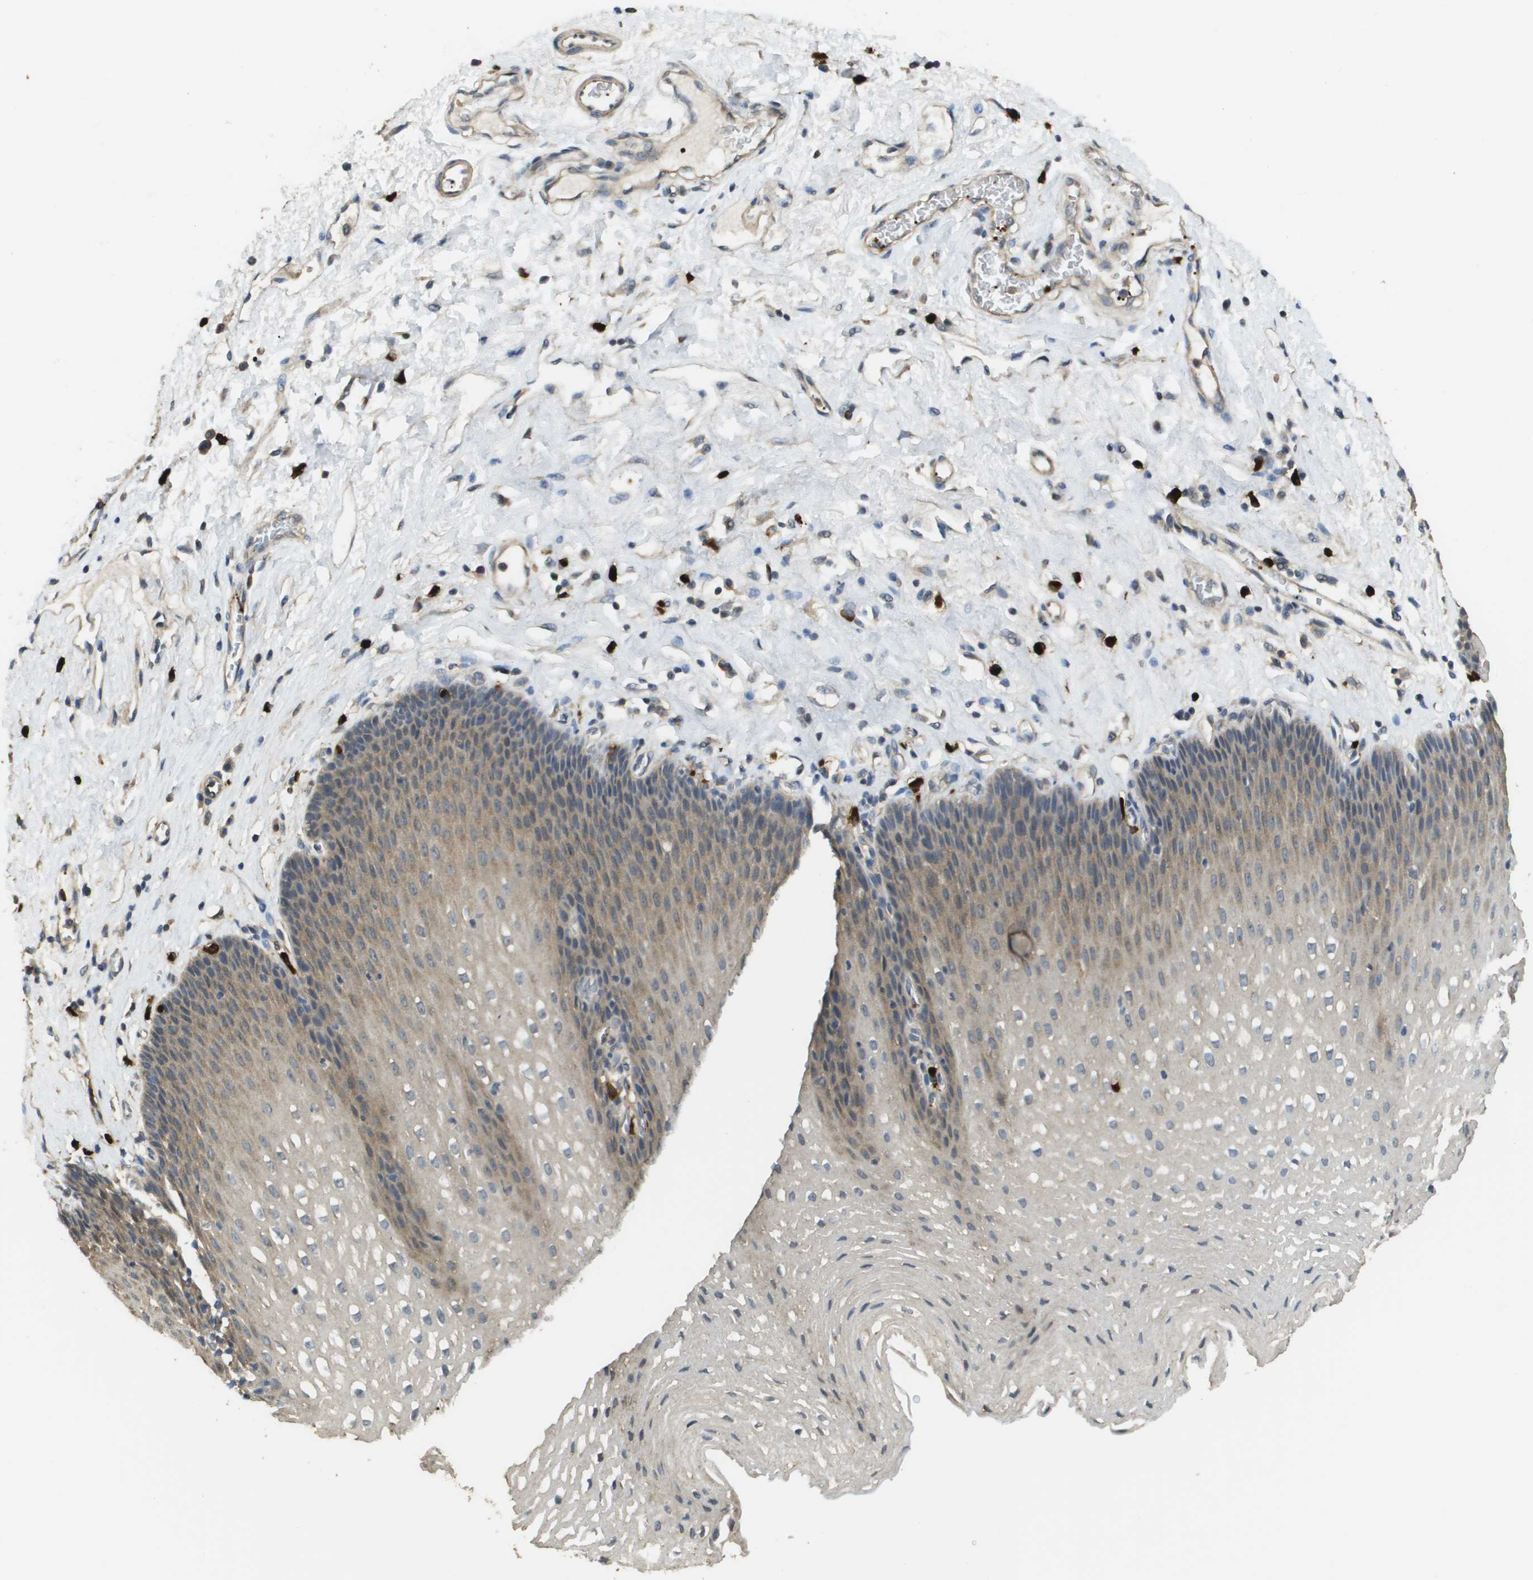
{"staining": {"intensity": "moderate", "quantity": ">75%", "location": "cytoplasmic/membranous"}, "tissue": "esophagus", "cell_type": "Squamous epithelial cells", "image_type": "normal", "snomed": [{"axis": "morphology", "description": "Normal tissue, NOS"}, {"axis": "topography", "description": "Esophagus"}], "caption": "Esophagus stained with DAB immunohistochemistry (IHC) reveals medium levels of moderate cytoplasmic/membranous staining in approximately >75% of squamous epithelial cells.", "gene": "RAB27B", "patient": {"sex": "male", "age": 48}}